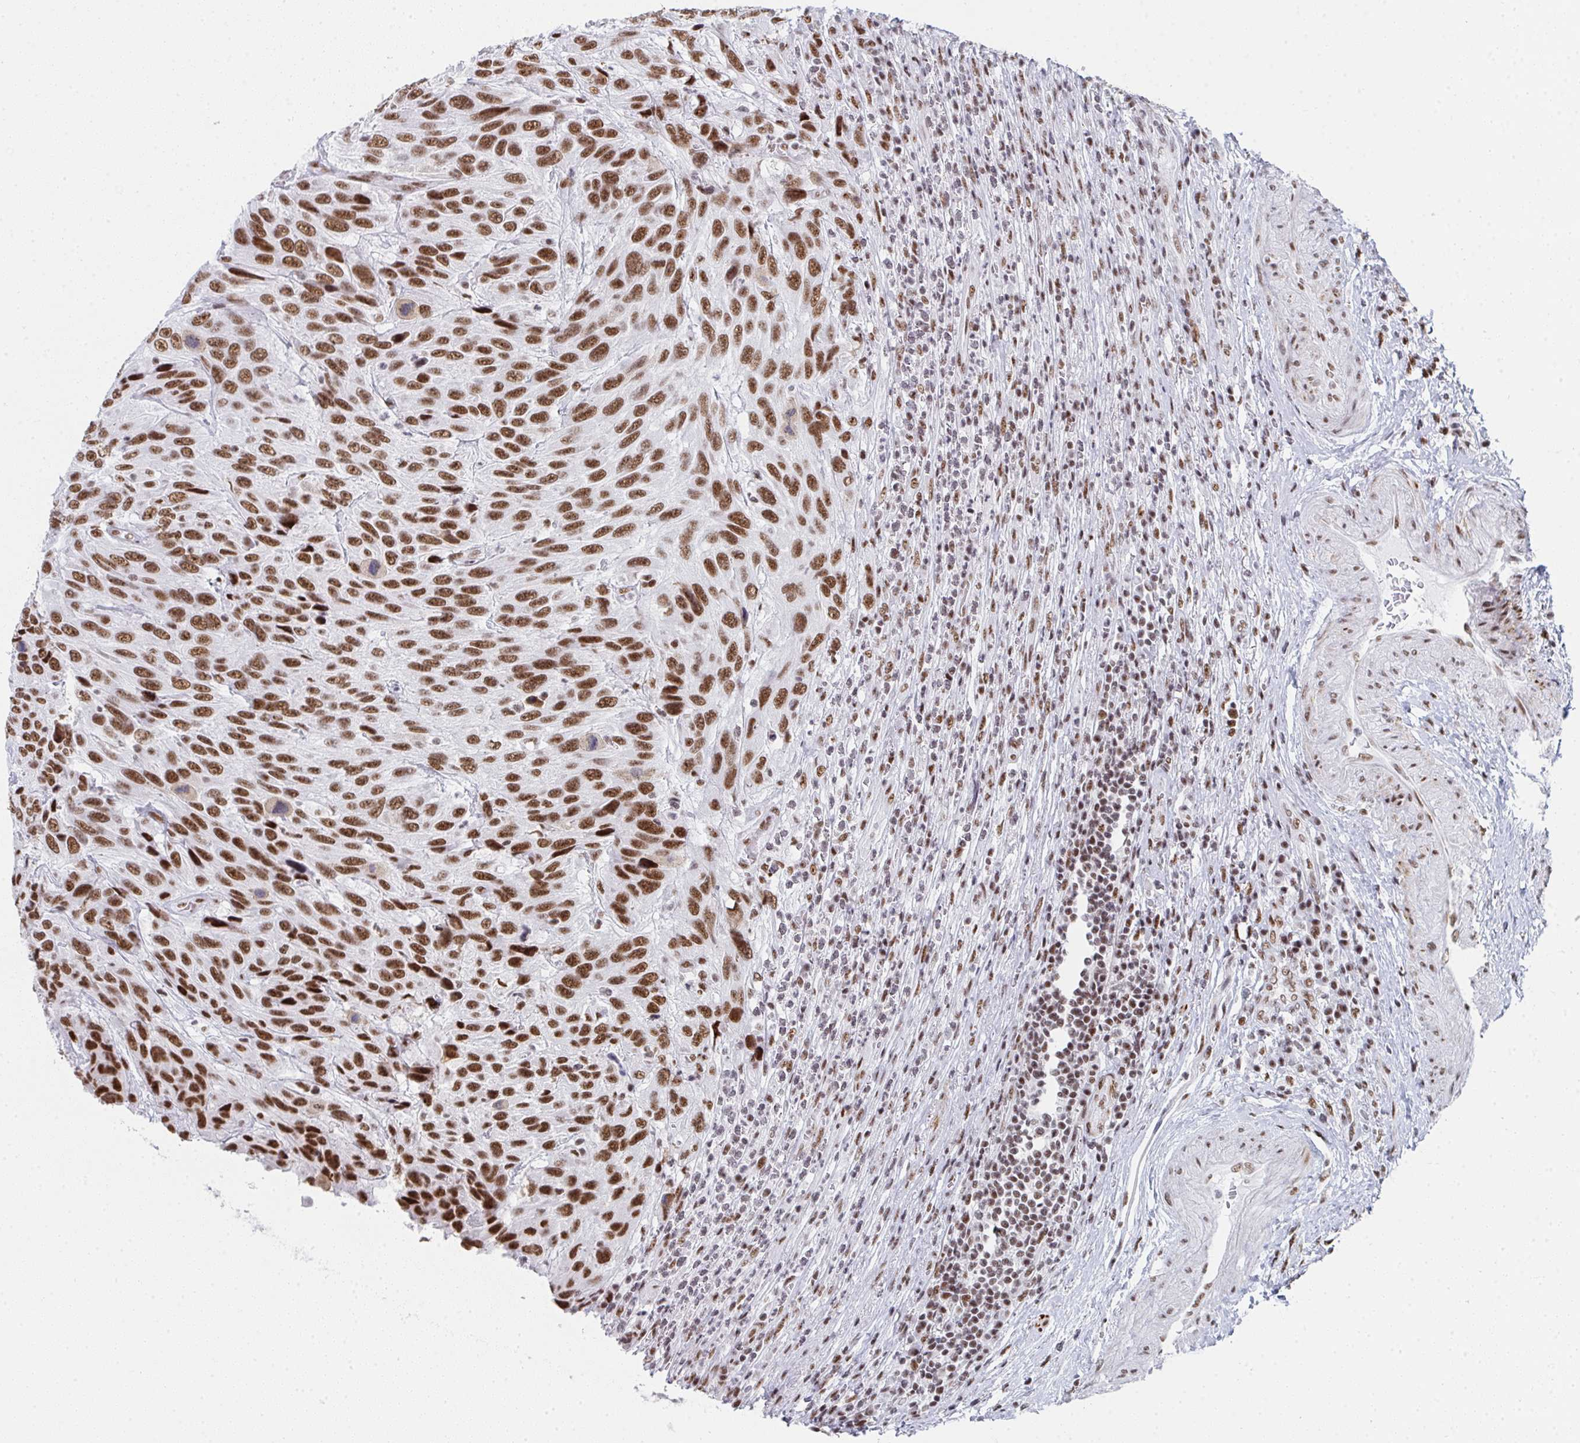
{"staining": {"intensity": "moderate", "quantity": ">75%", "location": "nuclear"}, "tissue": "urothelial cancer", "cell_type": "Tumor cells", "image_type": "cancer", "snomed": [{"axis": "morphology", "description": "Urothelial carcinoma, High grade"}, {"axis": "topography", "description": "Urinary bladder"}], "caption": "Brown immunohistochemical staining in human high-grade urothelial carcinoma reveals moderate nuclear positivity in approximately >75% of tumor cells. Nuclei are stained in blue.", "gene": "SNRNP70", "patient": {"sex": "female", "age": 70}}